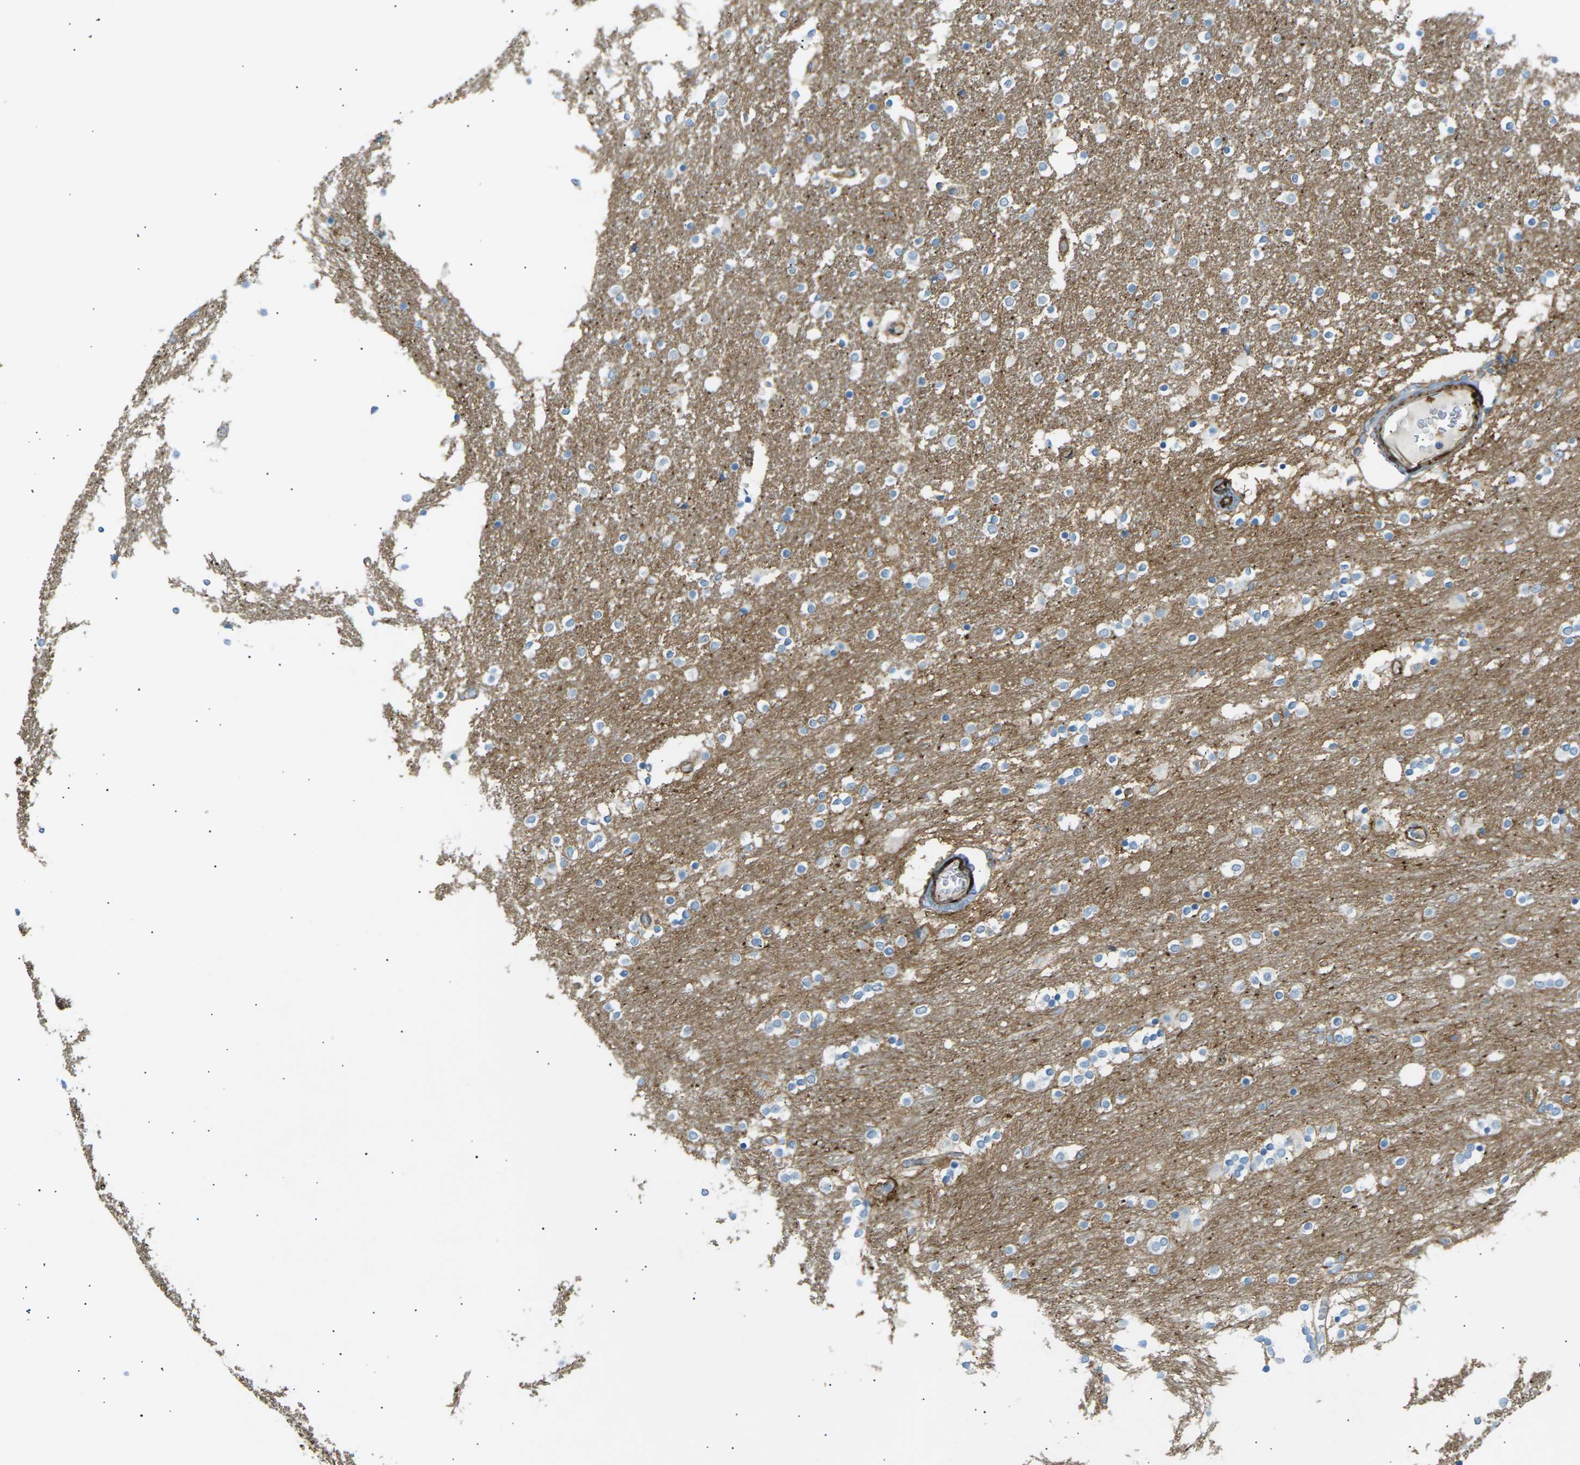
{"staining": {"intensity": "weak", "quantity": "<25%", "location": "cytoplasmic/membranous"}, "tissue": "caudate", "cell_type": "Glial cells", "image_type": "normal", "snomed": [{"axis": "morphology", "description": "Normal tissue, NOS"}, {"axis": "topography", "description": "Lateral ventricle wall"}], "caption": "Immunohistochemistry histopathology image of unremarkable caudate stained for a protein (brown), which demonstrates no staining in glial cells.", "gene": "ATP2B4", "patient": {"sex": "female", "age": 54}}